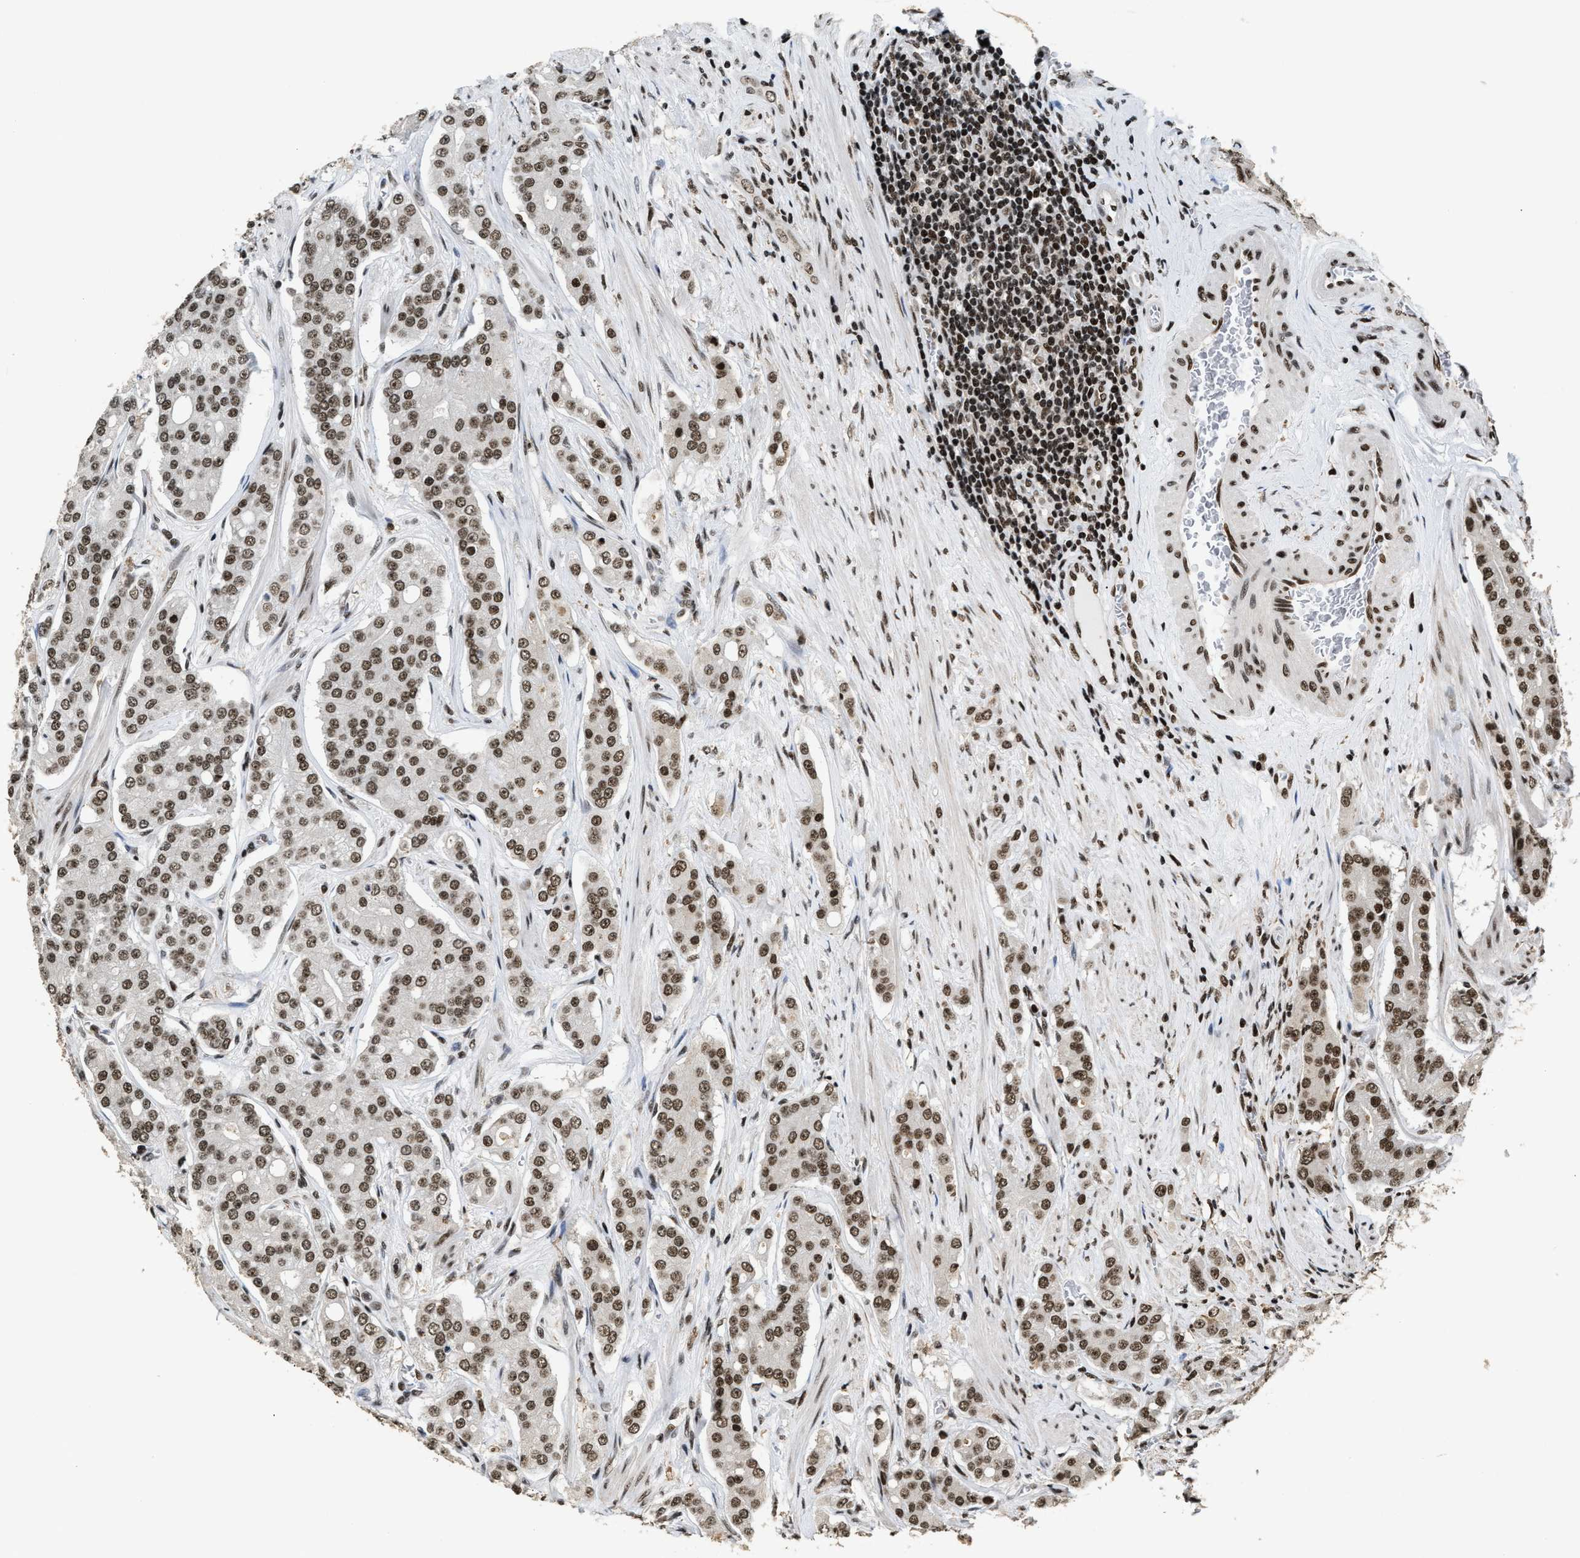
{"staining": {"intensity": "moderate", "quantity": ">75%", "location": "nuclear"}, "tissue": "prostate cancer", "cell_type": "Tumor cells", "image_type": "cancer", "snomed": [{"axis": "morphology", "description": "Adenocarcinoma, High grade"}, {"axis": "topography", "description": "Prostate"}], "caption": "Immunohistochemistry micrograph of human prostate high-grade adenocarcinoma stained for a protein (brown), which reveals medium levels of moderate nuclear staining in approximately >75% of tumor cells.", "gene": "RAD21", "patient": {"sex": "male", "age": 71}}